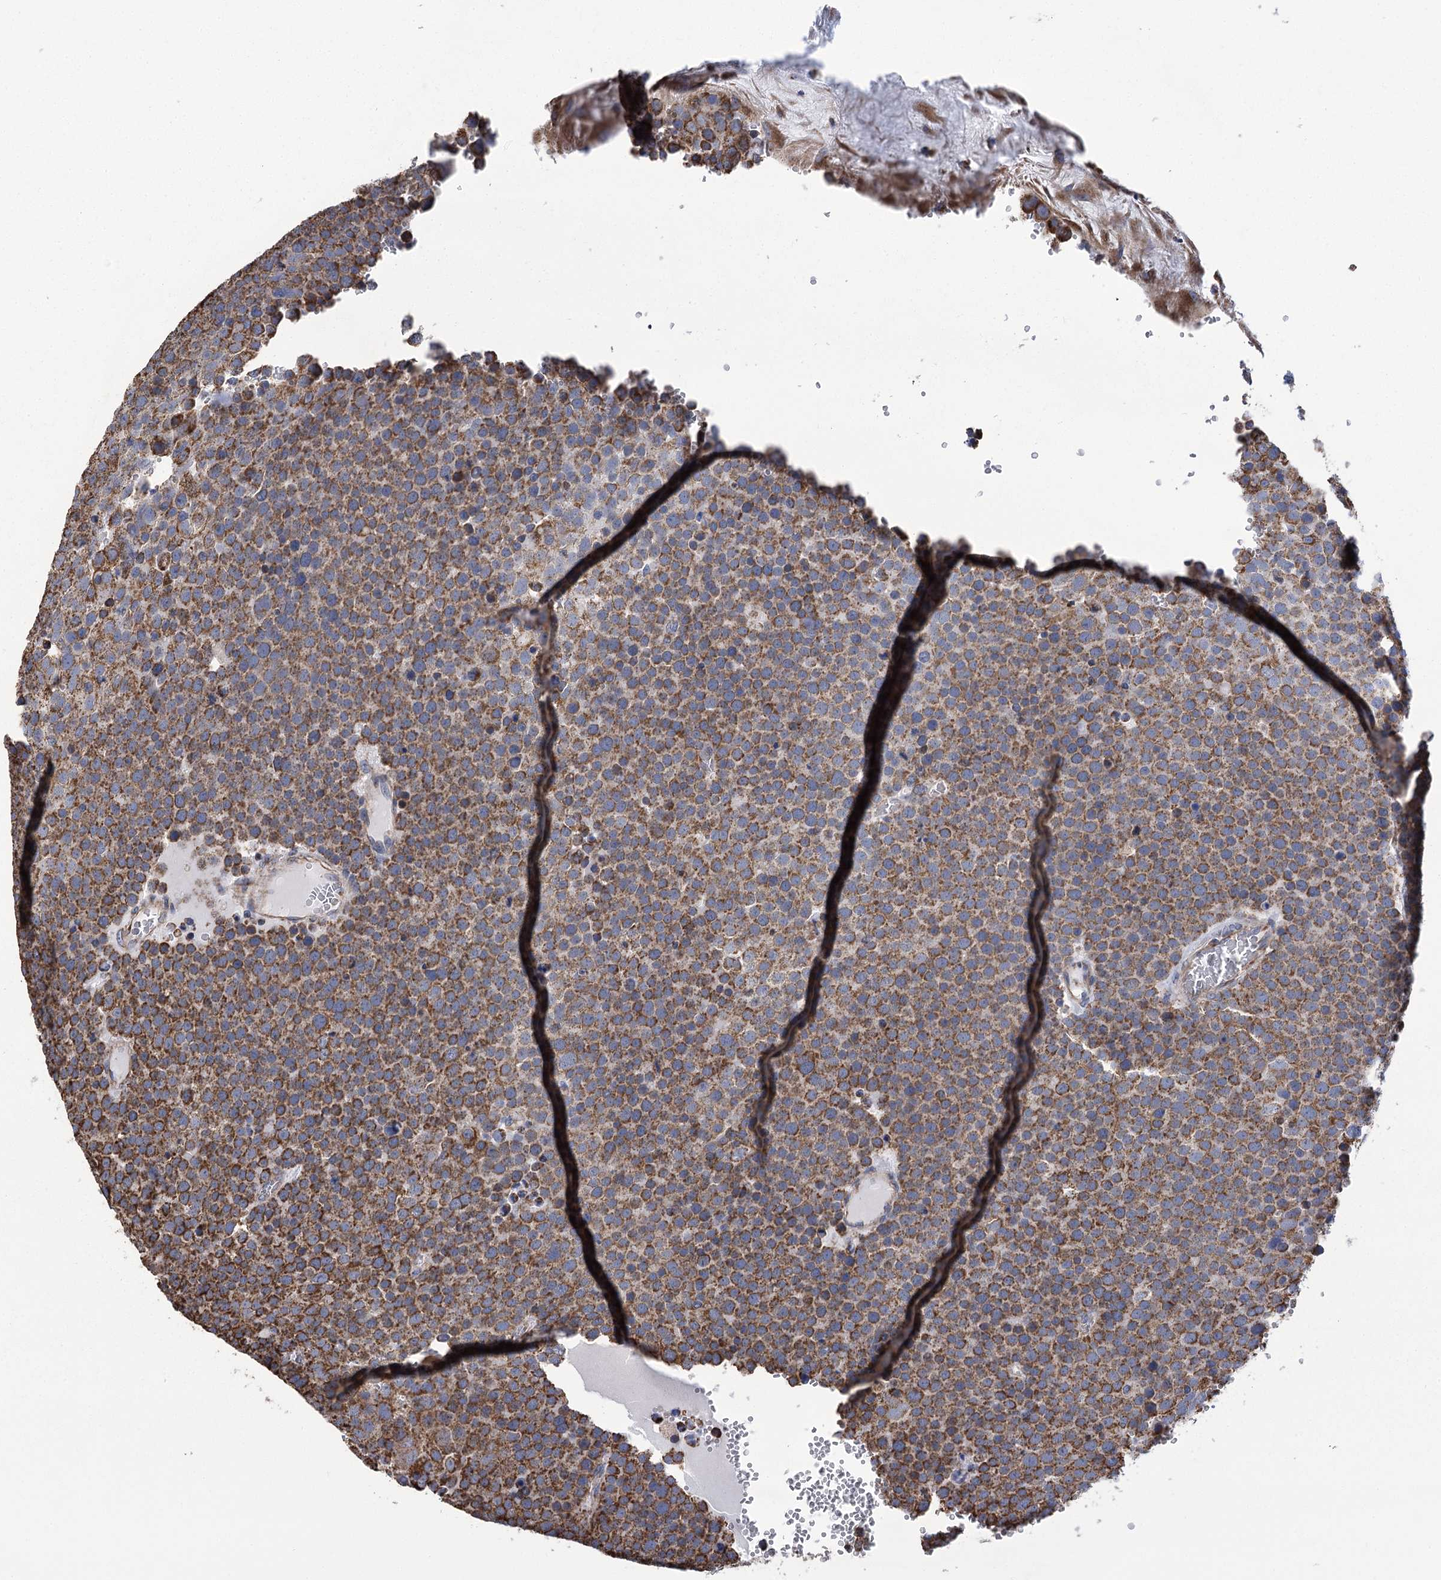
{"staining": {"intensity": "moderate", "quantity": ">75%", "location": "cytoplasmic/membranous"}, "tissue": "testis cancer", "cell_type": "Tumor cells", "image_type": "cancer", "snomed": [{"axis": "morphology", "description": "Seminoma, NOS"}, {"axis": "topography", "description": "Testis"}], "caption": "Immunohistochemistry (DAB) staining of testis seminoma demonstrates moderate cytoplasmic/membranous protein staining in approximately >75% of tumor cells. The protein of interest is stained brown, and the nuclei are stained in blue (DAB (3,3'-diaminobenzidine) IHC with brightfield microscopy, high magnification).", "gene": "CCDC73", "patient": {"sex": "male", "age": 71}}